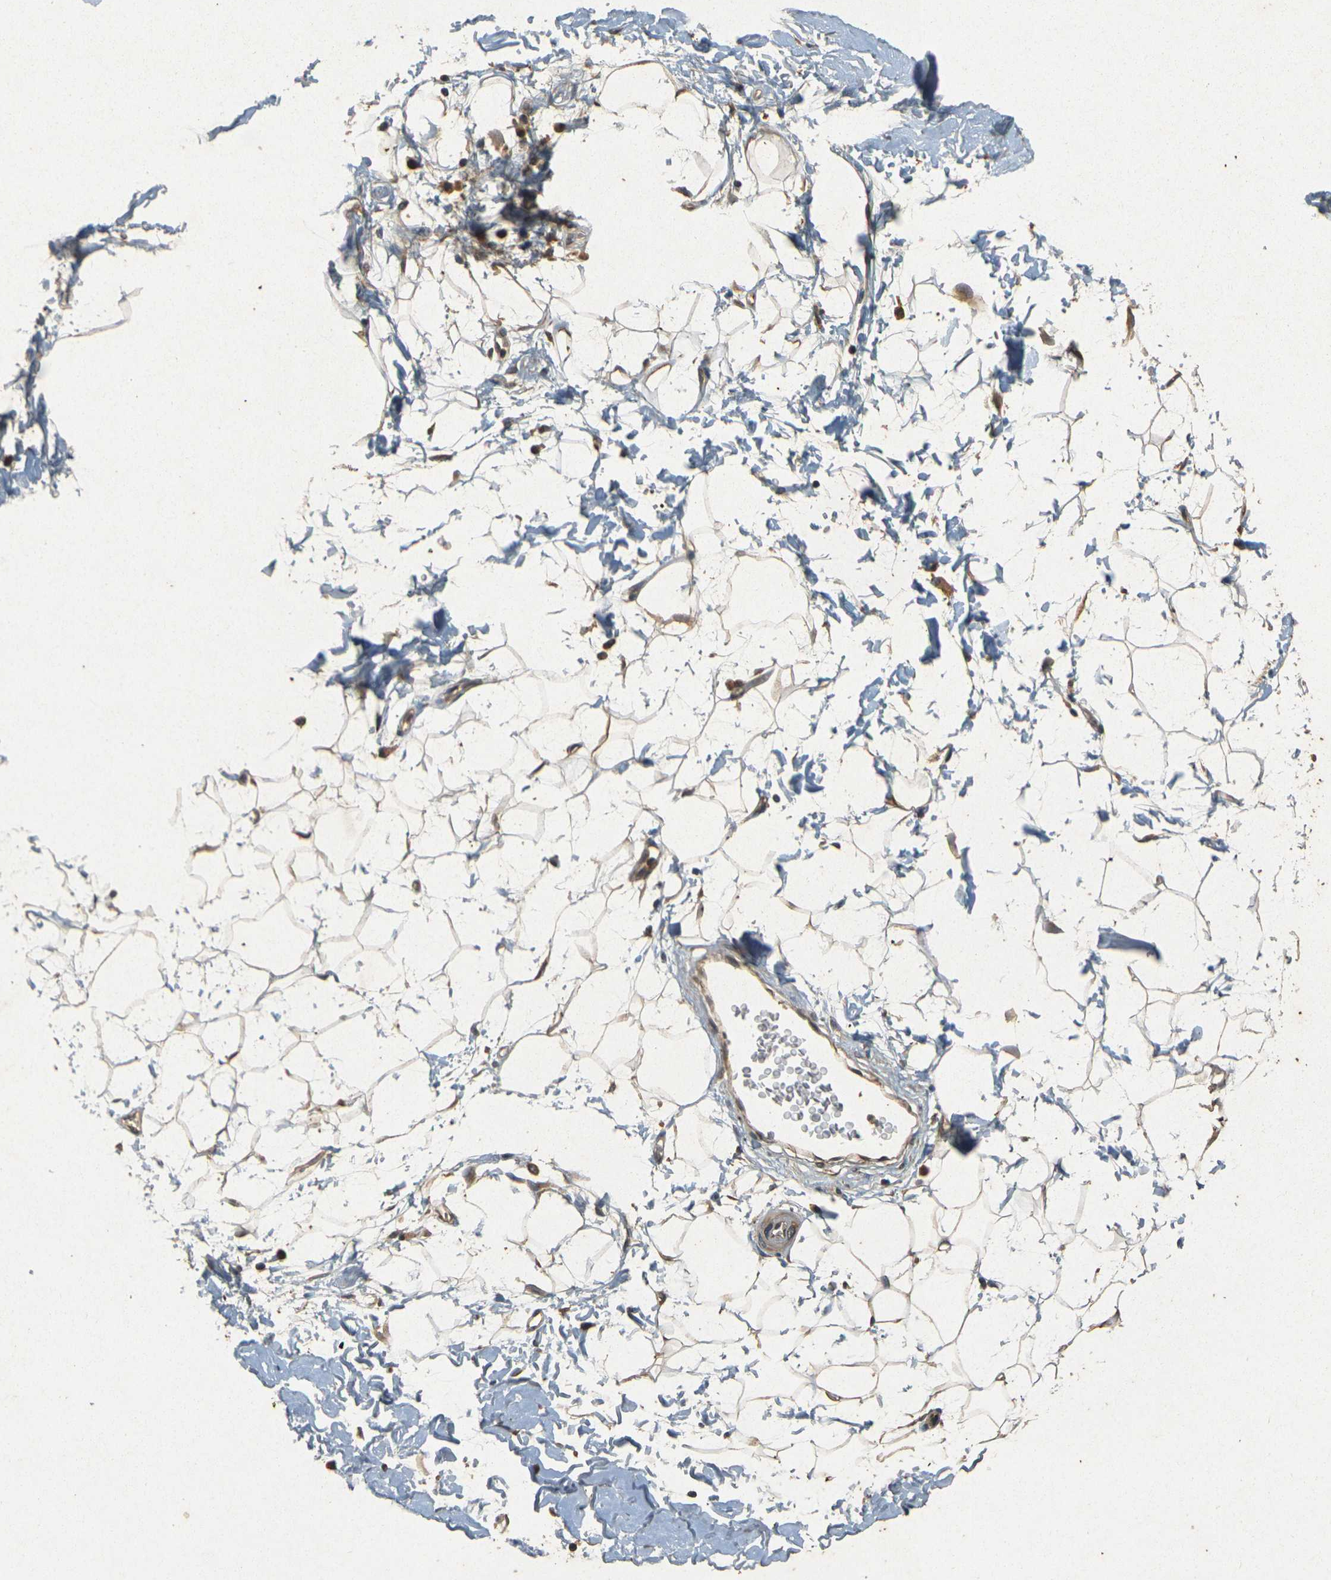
{"staining": {"intensity": "moderate", "quantity": ">75%", "location": "cytoplasmic/membranous"}, "tissue": "adipose tissue", "cell_type": "Adipocytes", "image_type": "normal", "snomed": [{"axis": "morphology", "description": "Normal tissue, NOS"}, {"axis": "topography", "description": "Soft tissue"}], "caption": "Adipose tissue stained with a brown dye displays moderate cytoplasmic/membranous positive staining in approximately >75% of adipocytes.", "gene": "ERN1", "patient": {"sex": "male", "age": 72}}